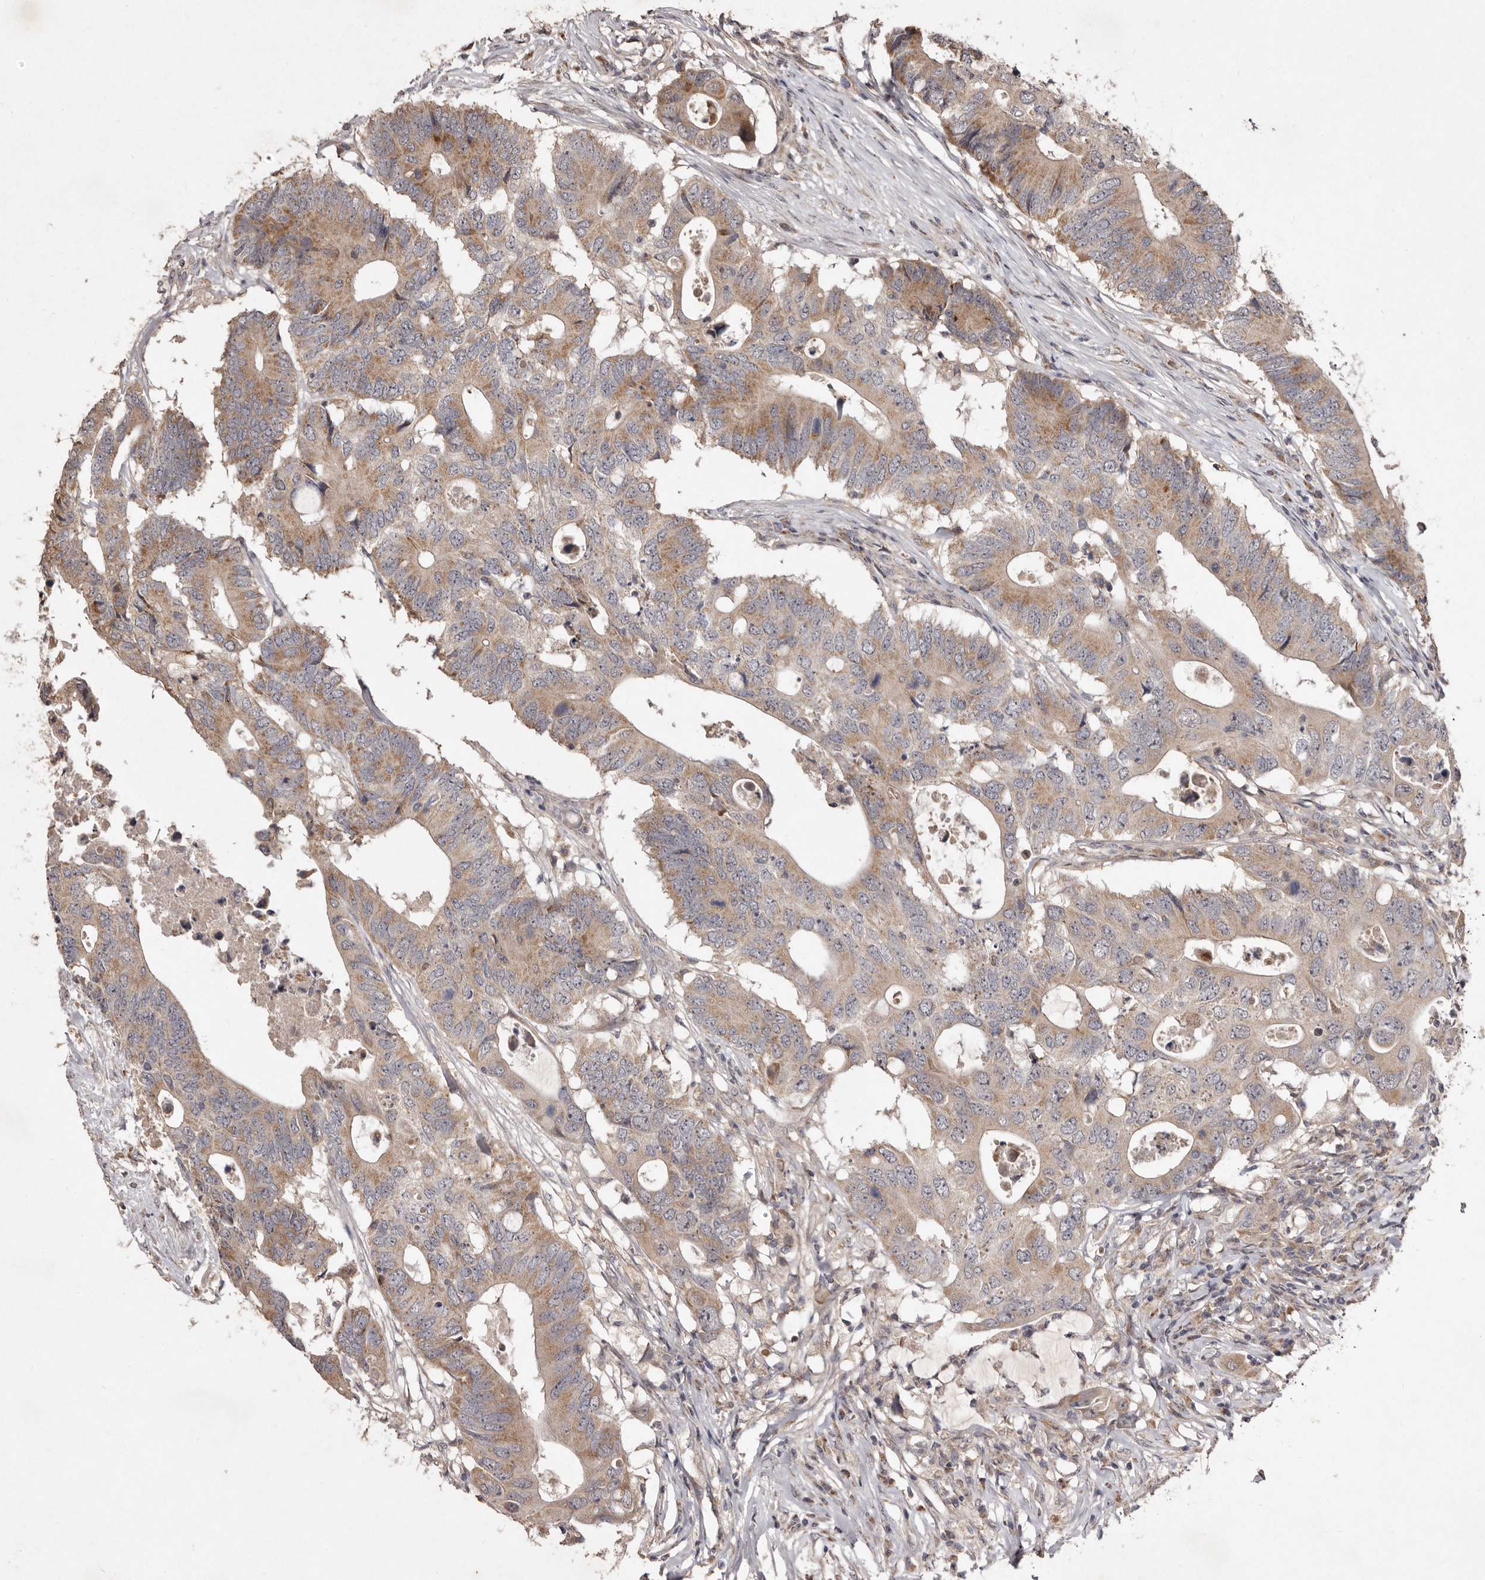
{"staining": {"intensity": "moderate", "quantity": ">75%", "location": "cytoplasmic/membranous"}, "tissue": "colorectal cancer", "cell_type": "Tumor cells", "image_type": "cancer", "snomed": [{"axis": "morphology", "description": "Adenocarcinoma, NOS"}, {"axis": "topography", "description": "Colon"}], "caption": "High-power microscopy captured an immunohistochemistry photomicrograph of colorectal adenocarcinoma, revealing moderate cytoplasmic/membranous positivity in approximately >75% of tumor cells.", "gene": "FLAD1", "patient": {"sex": "male", "age": 71}}